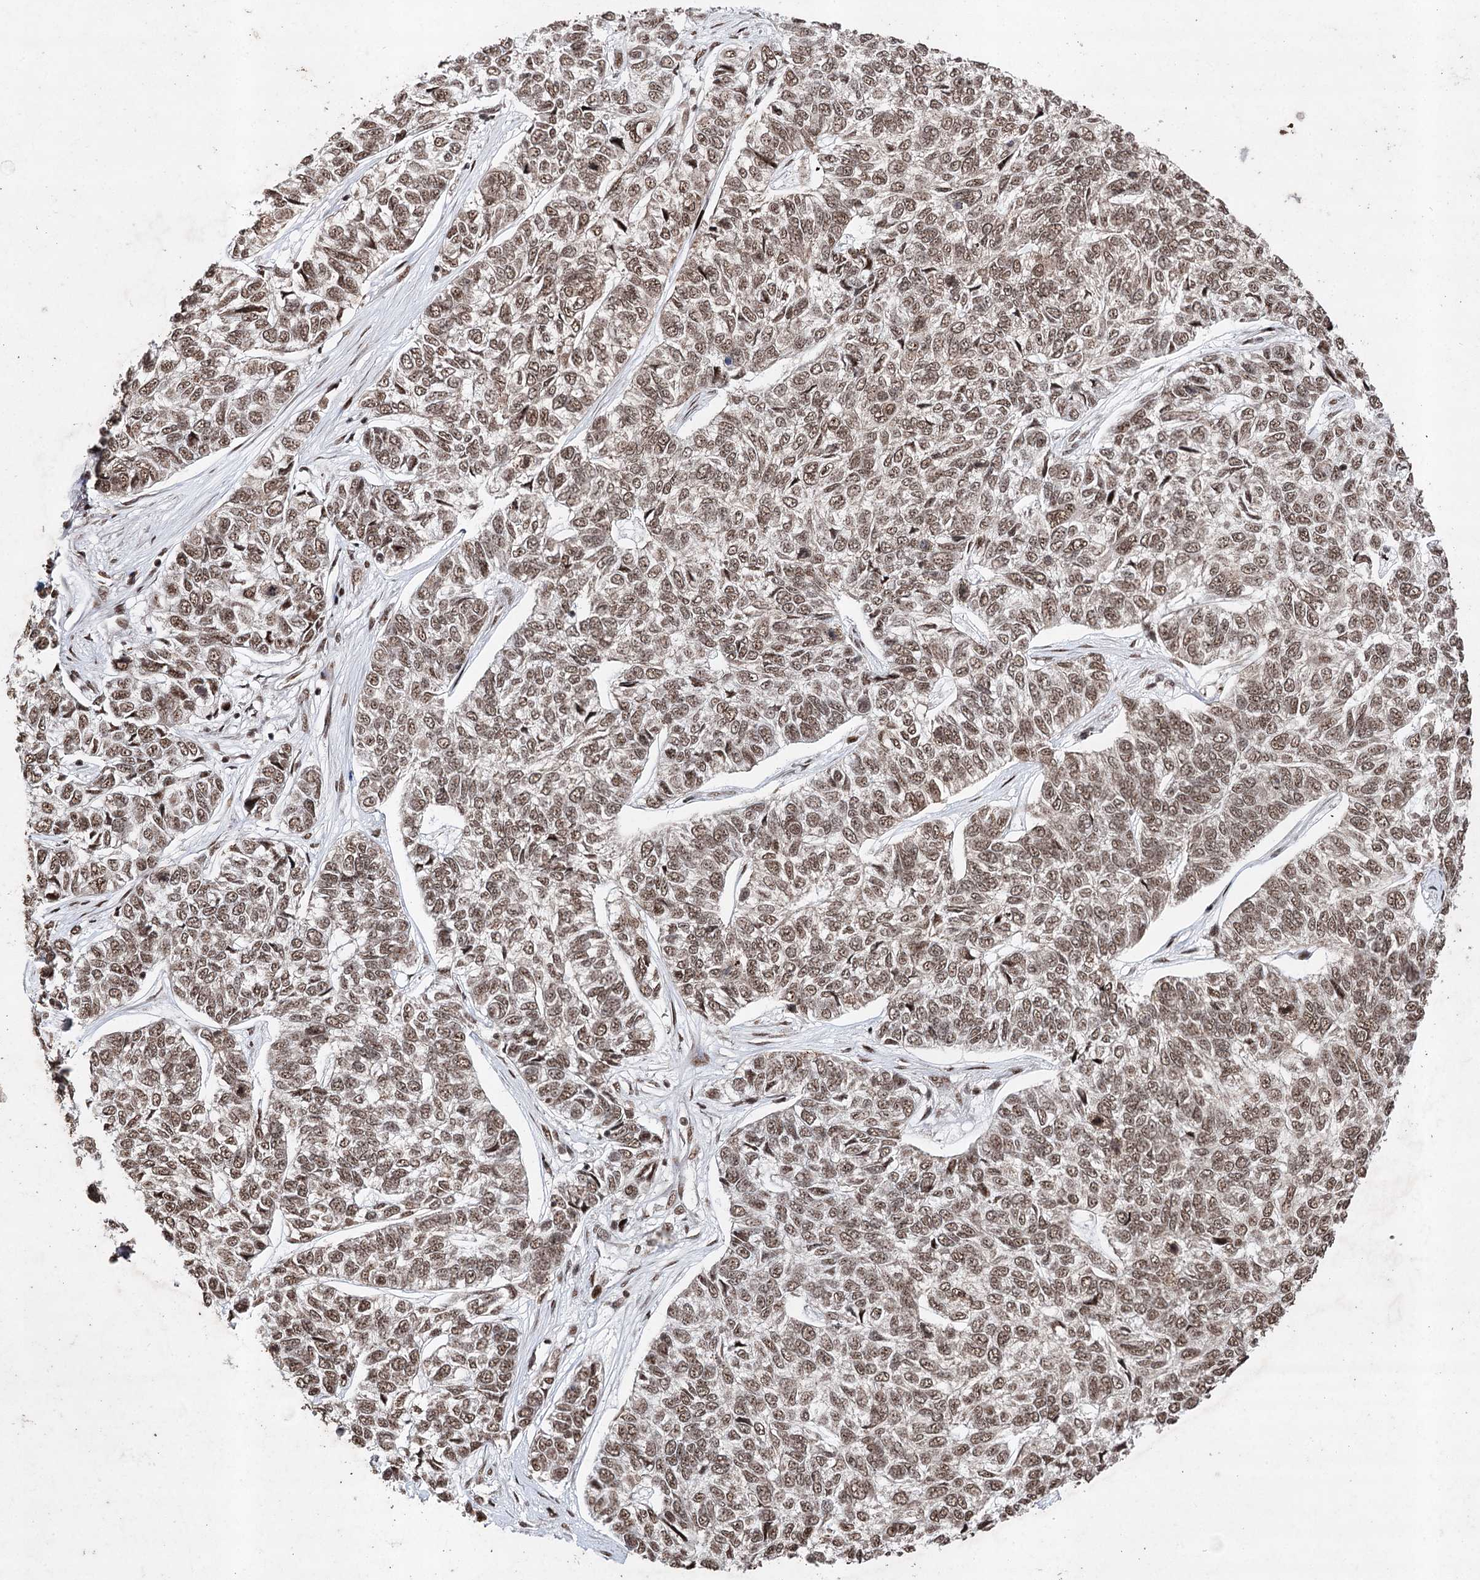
{"staining": {"intensity": "moderate", "quantity": ">75%", "location": "nuclear"}, "tissue": "skin cancer", "cell_type": "Tumor cells", "image_type": "cancer", "snomed": [{"axis": "morphology", "description": "Basal cell carcinoma"}, {"axis": "topography", "description": "Skin"}], "caption": "Approximately >75% of tumor cells in skin basal cell carcinoma show moderate nuclear protein positivity as visualized by brown immunohistochemical staining.", "gene": "PDCD4", "patient": {"sex": "female", "age": 65}}